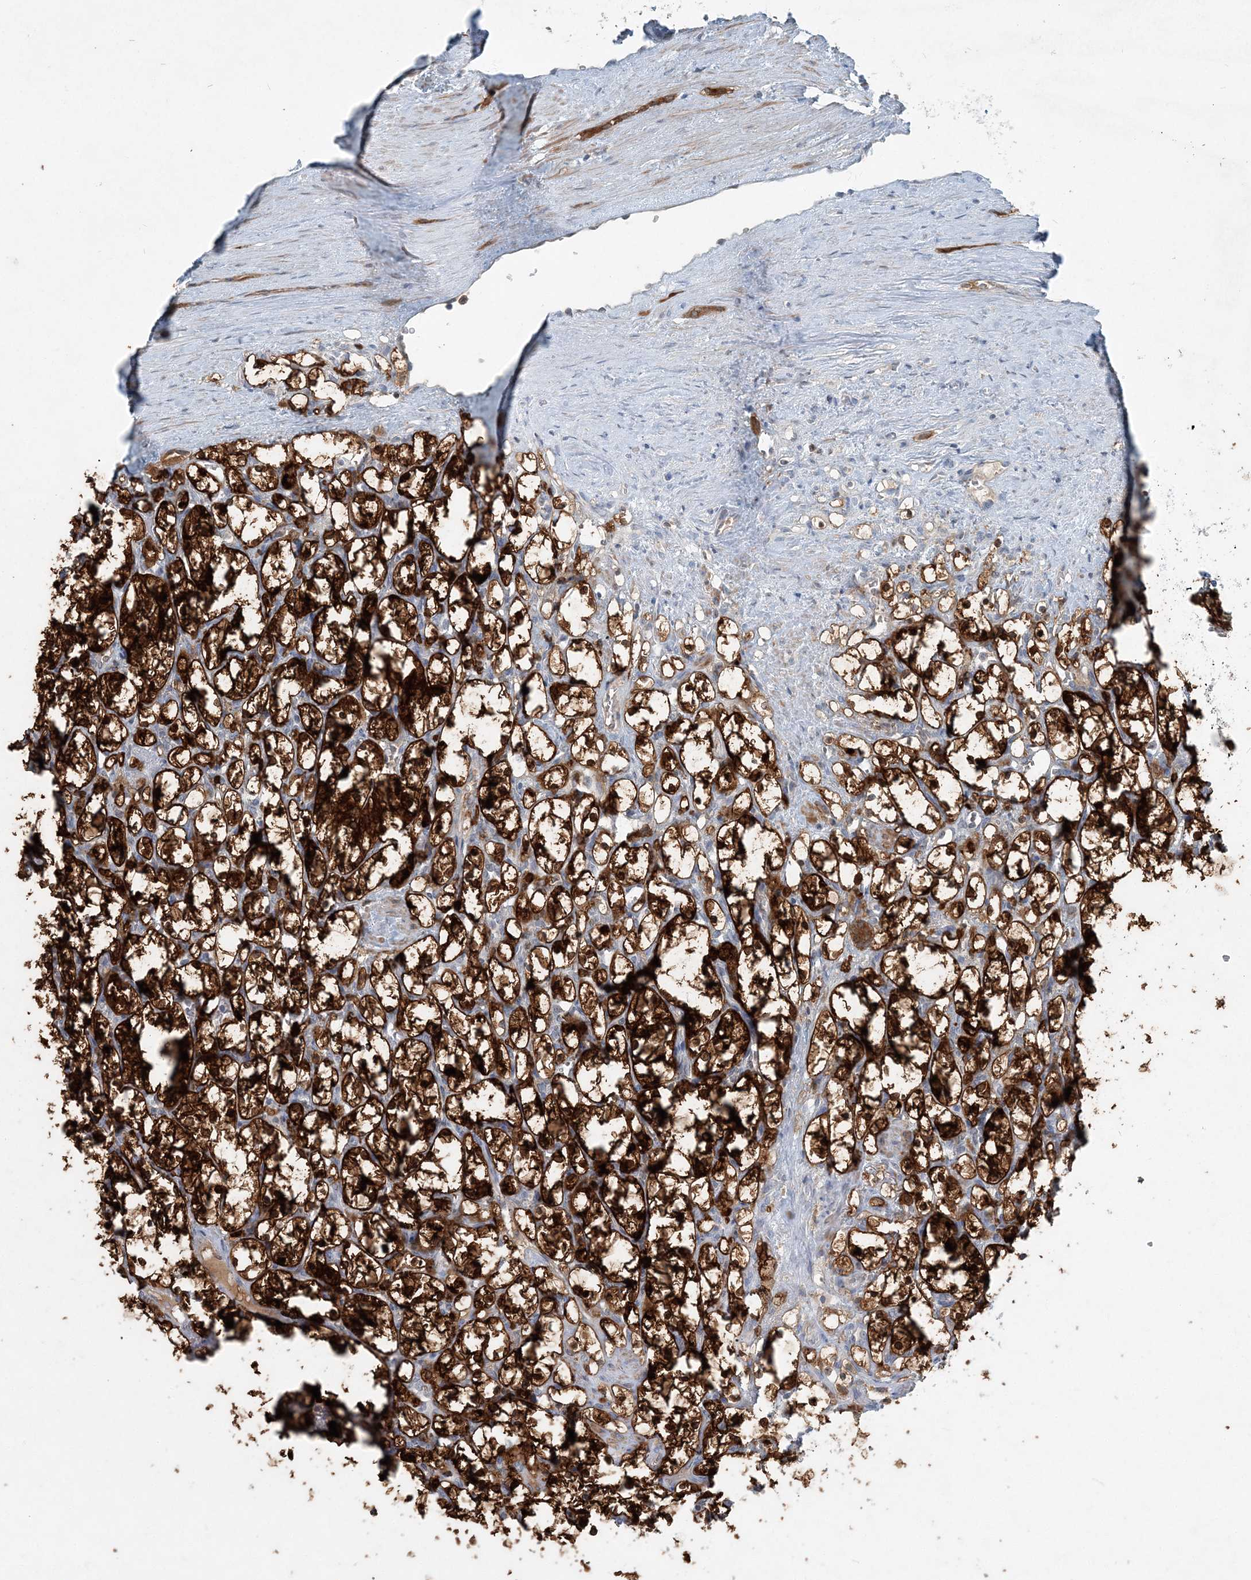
{"staining": {"intensity": "strong", "quantity": ">75%", "location": "cytoplasmic/membranous"}, "tissue": "renal cancer", "cell_type": "Tumor cells", "image_type": "cancer", "snomed": [{"axis": "morphology", "description": "Adenocarcinoma, NOS"}, {"axis": "topography", "description": "Kidney"}], "caption": "This histopathology image demonstrates renal cancer stained with IHC to label a protein in brown. The cytoplasmic/membranous of tumor cells show strong positivity for the protein. Nuclei are counter-stained blue.", "gene": "ARMH1", "patient": {"sex": "female", "age": 69}}